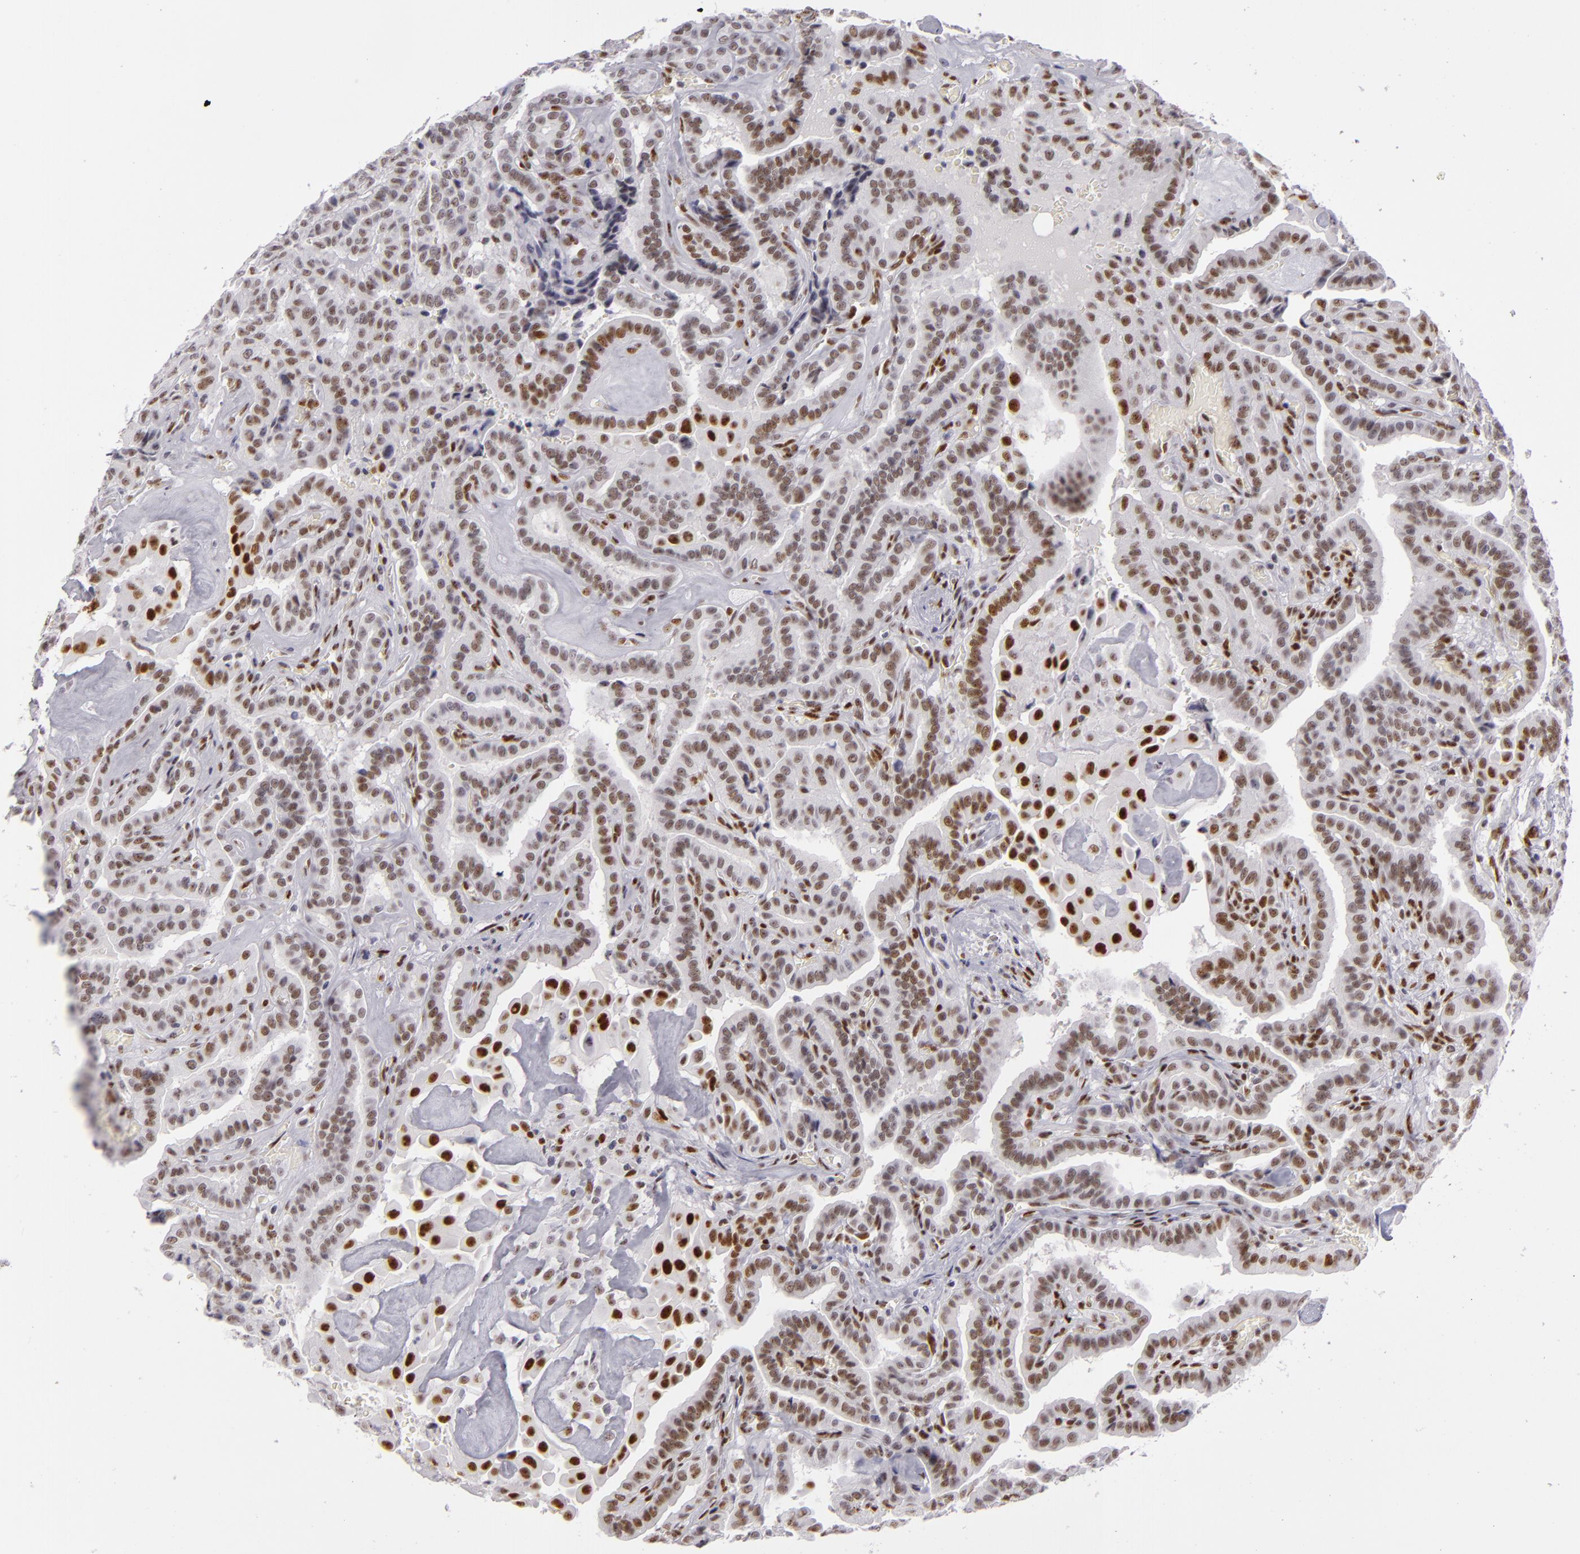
{"staining": {"intensity": "strong", "quantity": ">75%", "location": "nuclear"}, "tissue": "thyroid cancer", "cell_type": "Tumor cells", "image_type": "cancer", "snomed": [{"axis": "morphology", "description": "Papillary adenocarcinoma, NOS"}, {"axis": "topography", "description": "Thyroid gland"}], "caption": "Immunohistochemistry staining of thyroid papillary adenocarcinoma, which shows high levels of strong nuclear positivity in approximately >75% of tumor cells indicating strong nuclear protein staining. The staining was performed using DAB (3,3'-diaminobenzidine) (brown) for protein detection and nuclei were counterstained in hematoxylin (blue).", "gene": "TOP3A", "patient": {"sex": "male", "age": 87}}